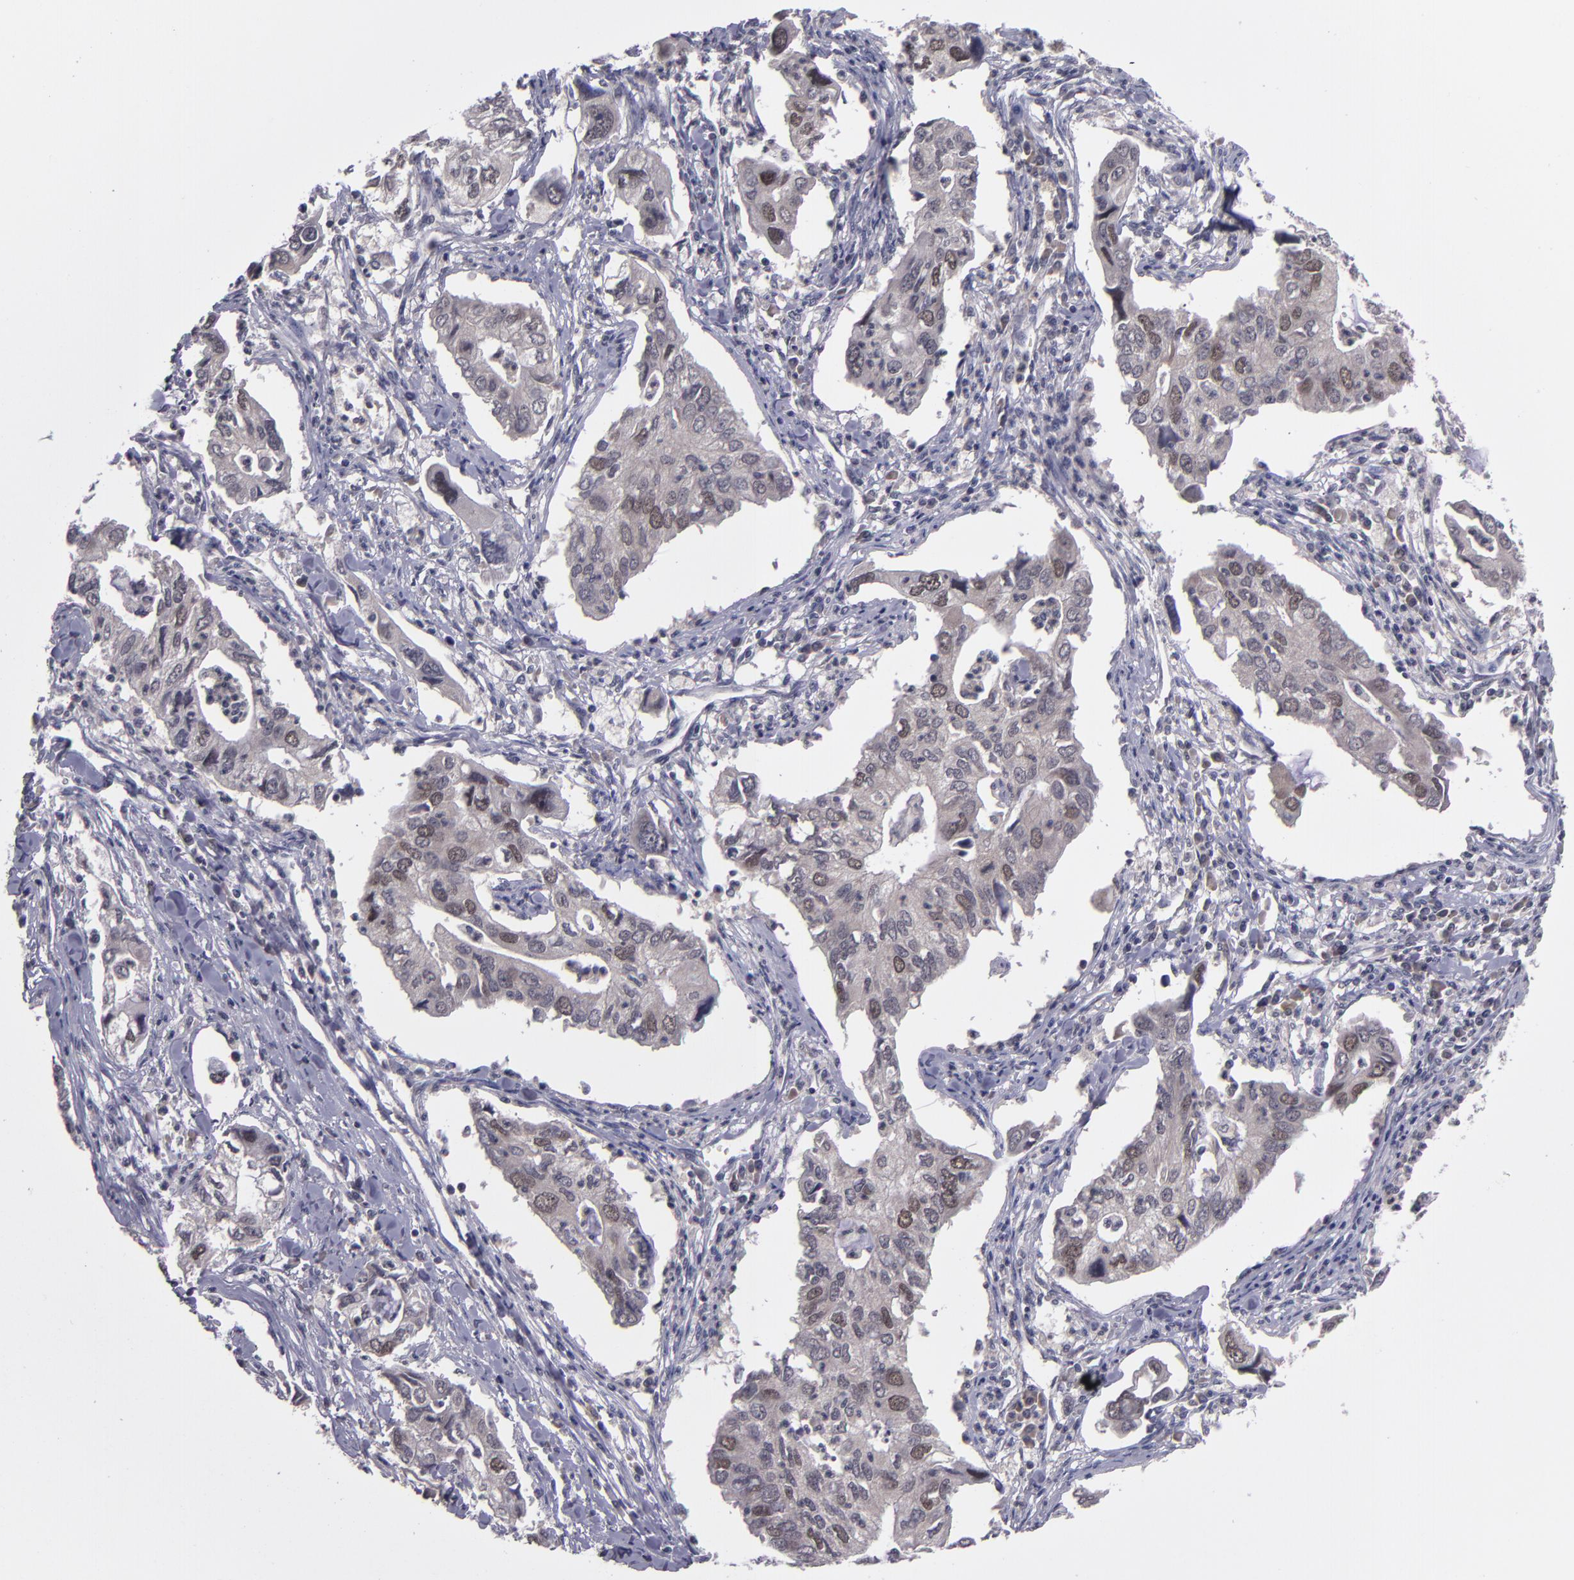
{"staining": {"intensity": "weak", "quantity": "25%-75%", "location": "cytoplasmic/membranous"}, "tissue": "lung cancer", "cell_type": "Tumor cells", "image_type": "cancer", "snomed": [{"axis": "morphology", "description": "Adenocarcinoma, NOS"}, {"axis": "topography", "description": "Lung"}], "caption": "Lung cancer (adenocarcinoma) tissue demonstrates weak cytoplasmic/membranous staining in approximately 25%-75% of tumor cells", "gene": "CDC7", "patient": {"sex": "male", "age": 48}}